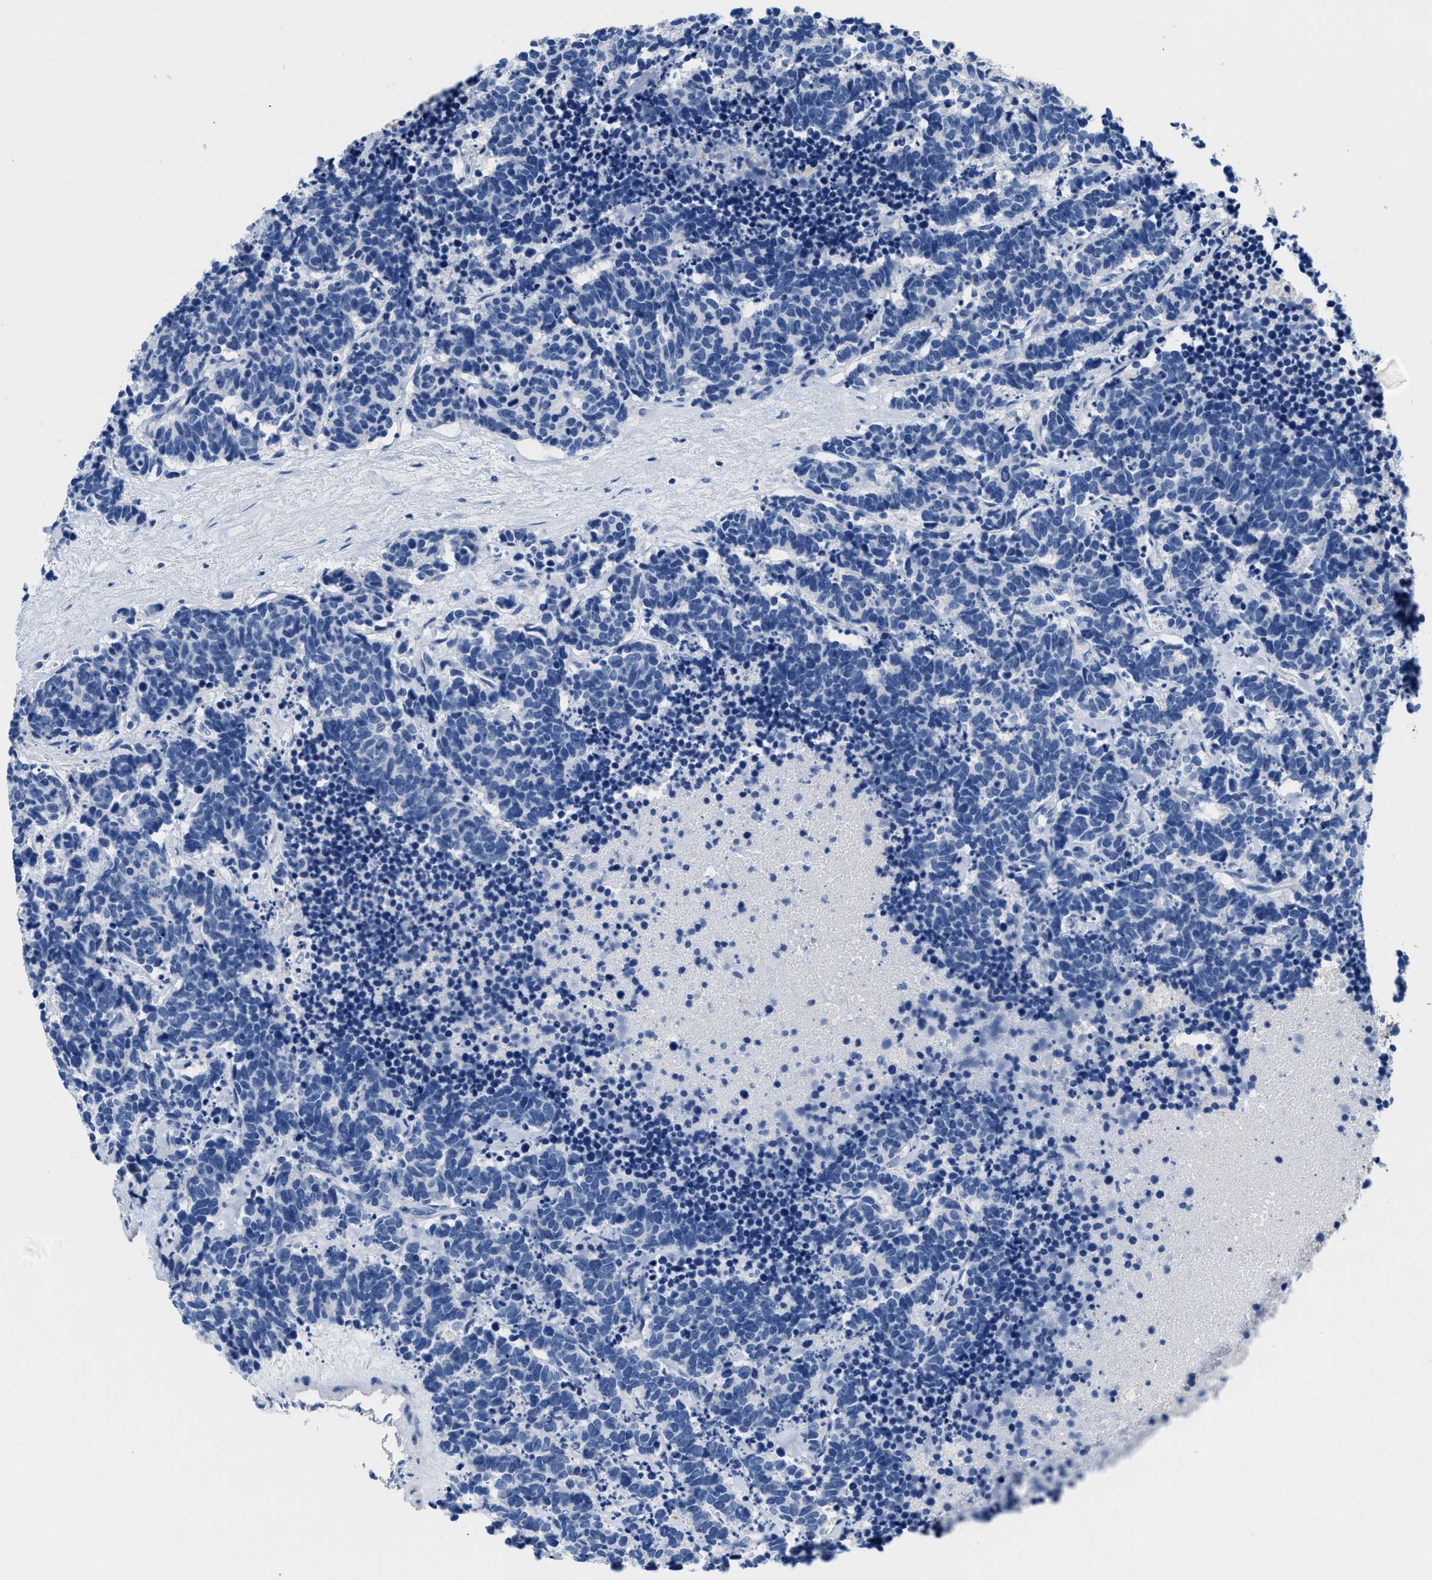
{"staining": {"intensity": "negative", "quantity": "none", "location": "none"}, "tissue": "carcinoid", "cell_type": "Tumor cells", "image_type": "cancer", "snomed": [{"axis": "morphology", "description": "Carcinoma, NOS"}, {"axis": "morphology", "description": "Carcinoid, malignant, NOS"}, {"axis": "topography", "description": "Urinary bladder"}], "caption": "IHC histopathology image of neoplastic tissue: human carcinoid stained with DAB demonstrates no significant protein positivity in tumor cells.", "gene": "SLFN13", "patient": {"sex": "male", "age": 57}}